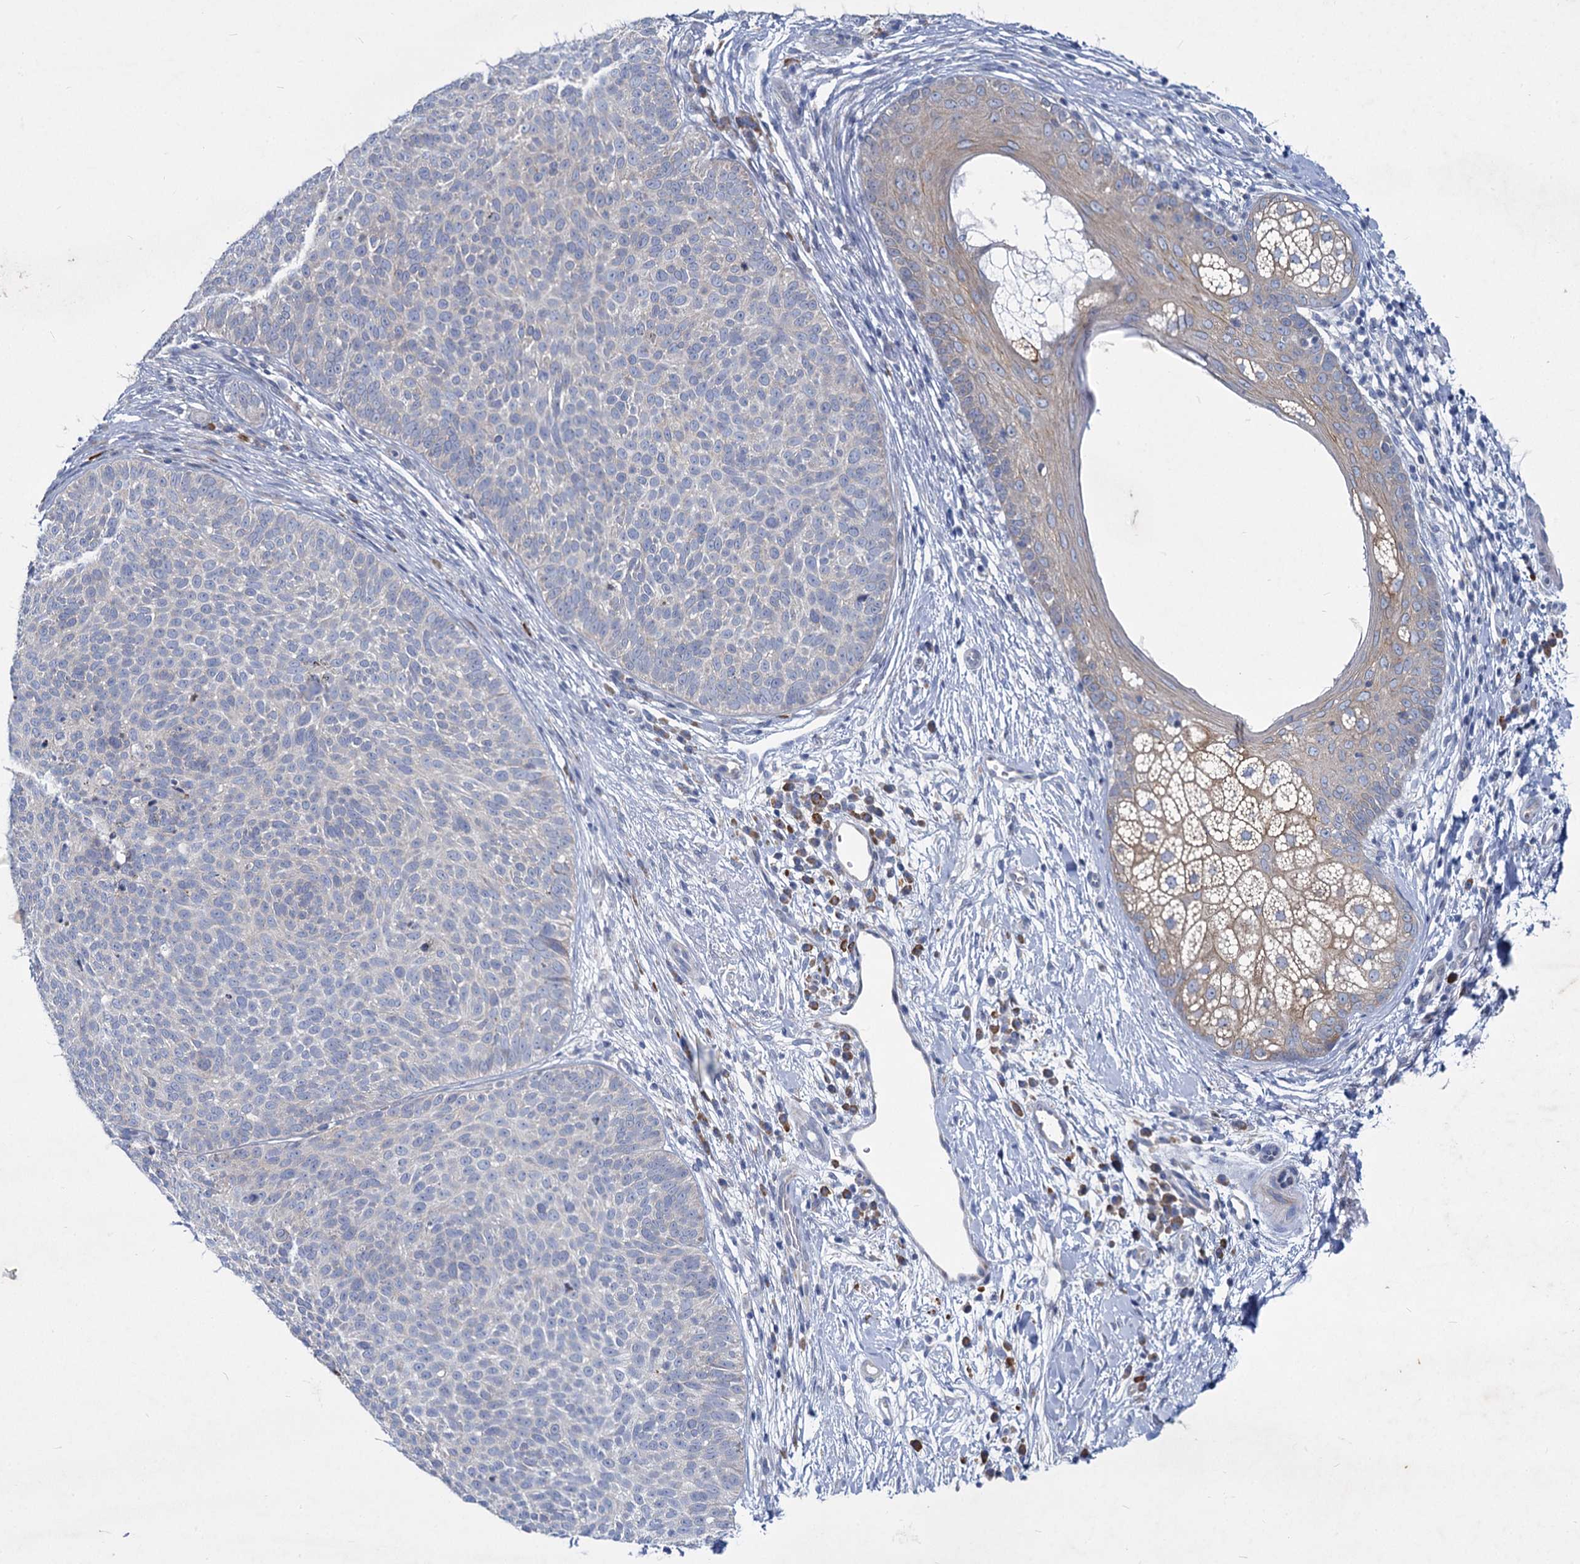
{"staining": {"intensity": "negative", "quantity": "none", "location": "none"}, "tissue": "skin cancer", "cell_type": "Tumor cells", "image_type": "cancer", "snomed": [{"axis": "morphology", "description": "Basal cell carcinoma"}, {"axis": "topography", "description": "Skin"}], "caption": "Skin cancer was stained to show a protein in brown. There is no significant staining in tumor cells.", "gene": "PRSS35", "patient": {"sex": "male", "age": 85}}